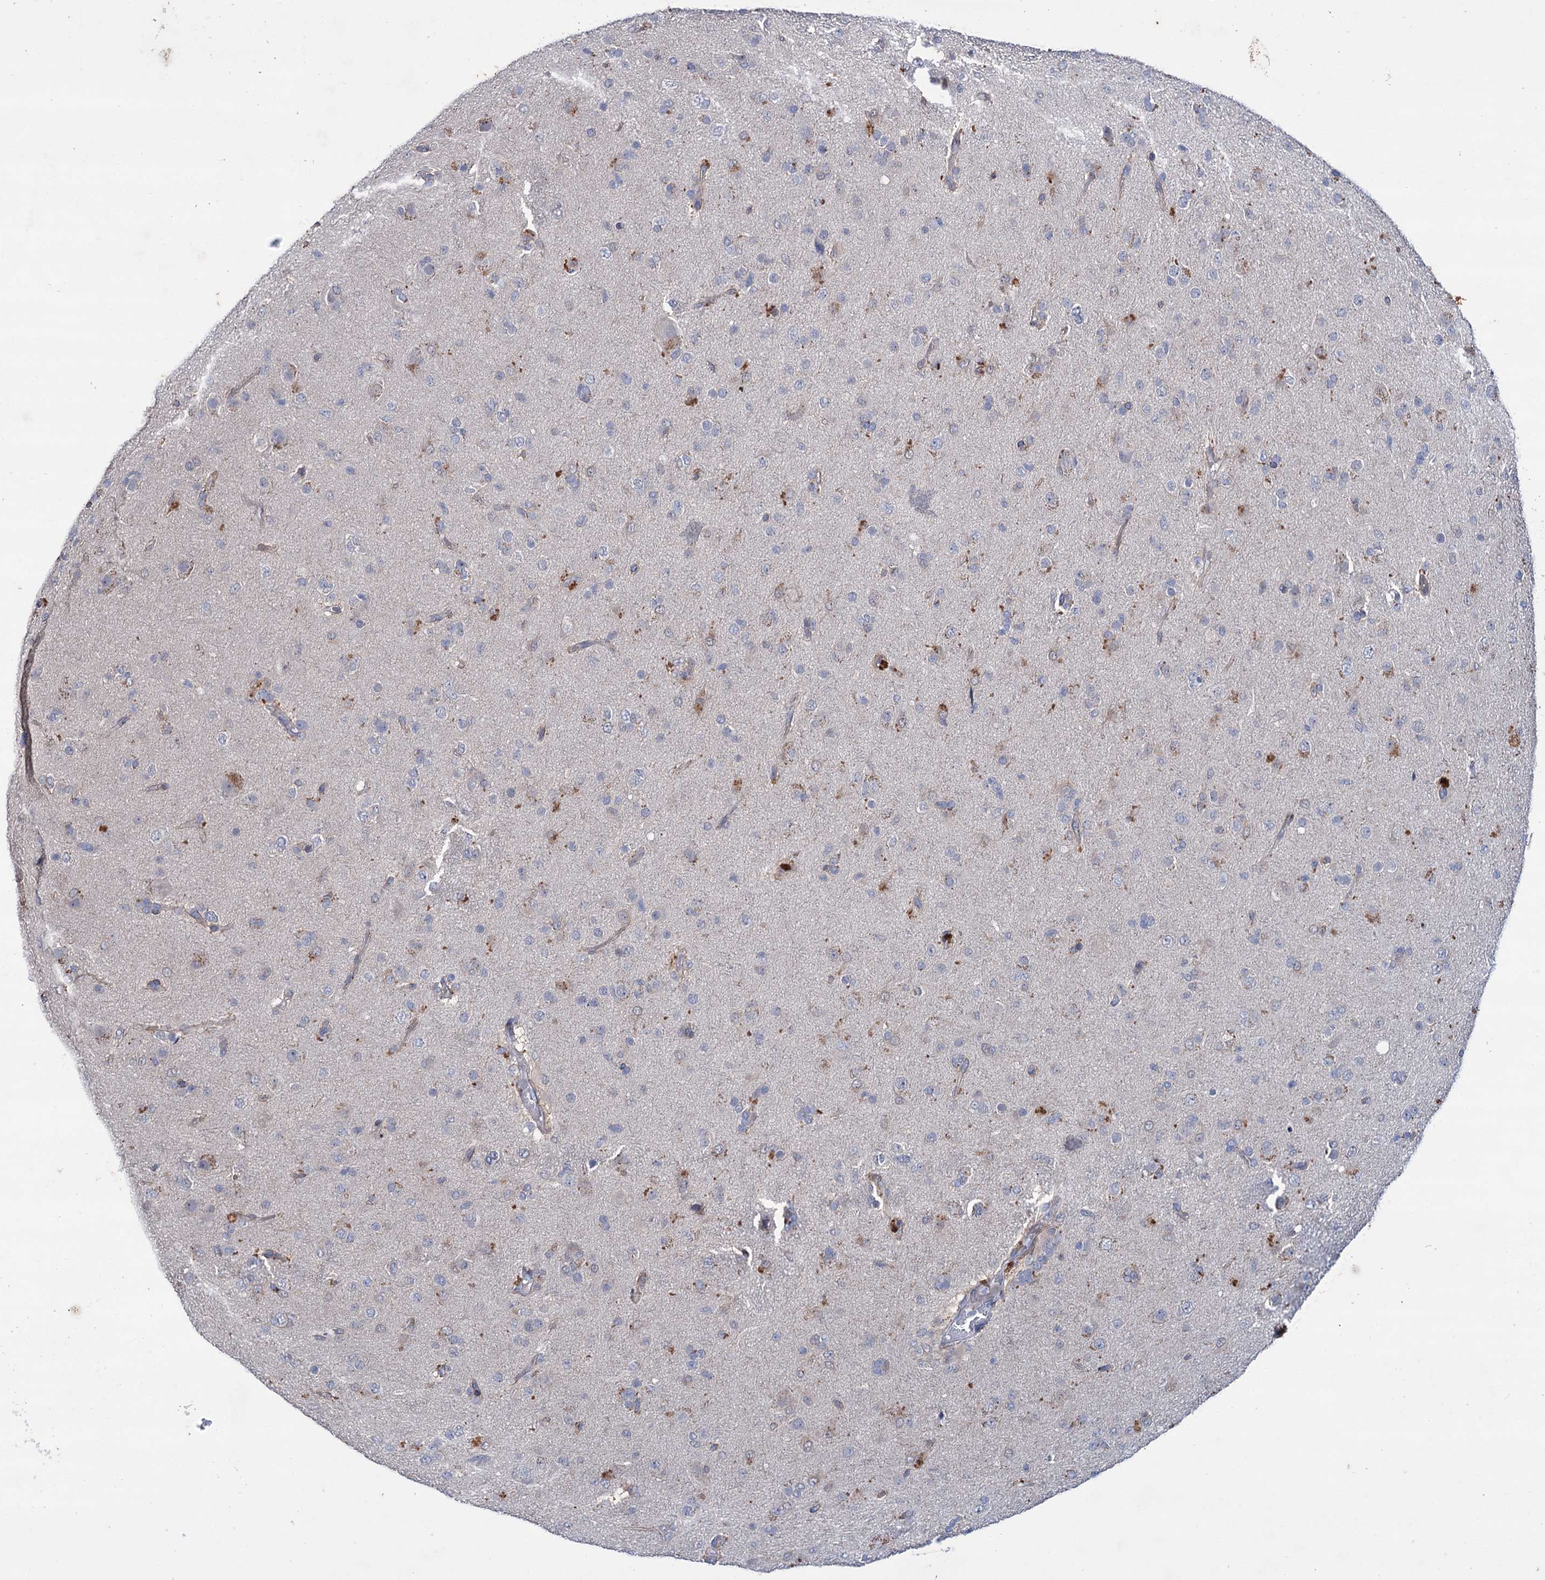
{"staining": {"intensity": "weak", "quantity": "<25%", "location": "cytoplasmic/membranous"}, "tissue": "glioma", "cell_type": "Tumor cells", "image_type": "cancer", "snomed": [{"axis": "morphology", "description": "Glioma, malignant, Low grade"}, {"axis": "topography", "description": "Brain"}], "caption": "This micrograph is of glioma stained with immunohistochemistry to label a protein in brown with the nuclei are counter-stained blue. There is no staining in tumor cells.", "gene": "LYZL4", "patient": {"sex": "male", "age": 65}}